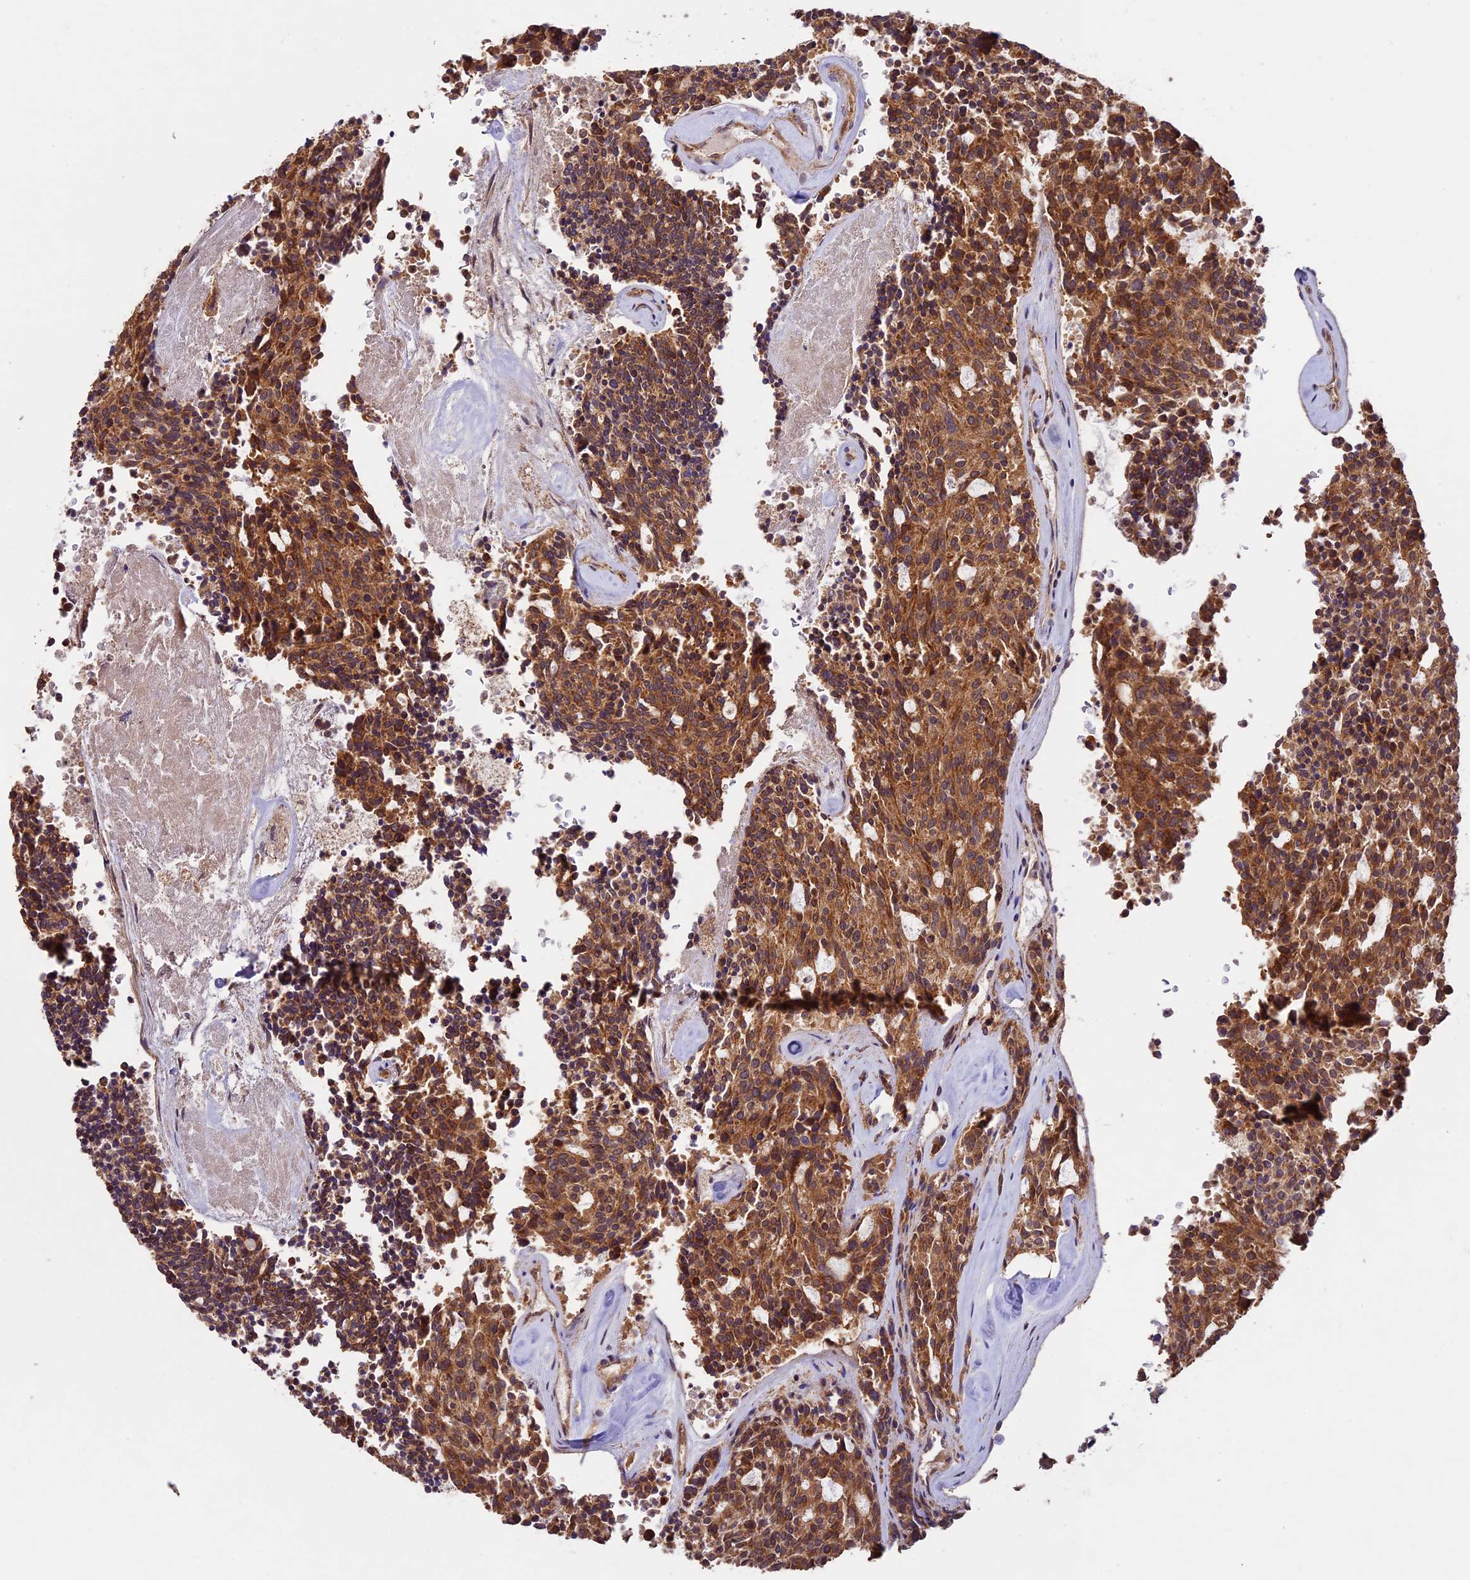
{"staining": {"intensity": "strong", "quantity": ">75%", "location": "cytoplasmic/membranous"}, "tissue": "carcinoid", "cell_type": "Tumor cells", "image_type": "cancer", "snomed": [{"axis": "morphology", "description": "Carcinoid, malignant, NOS"}, {"axis": "topography", "description": "Pancreas"}], "caption": "Immunohistochemistry image of human carcinoid stained for a protein (brown), which shows high levels of strong cytoplasmic/membranous staining in approximately >75% of tumor cells.", "gene": "BCAS4", "patient": {"sex": "female", "age": 54}}